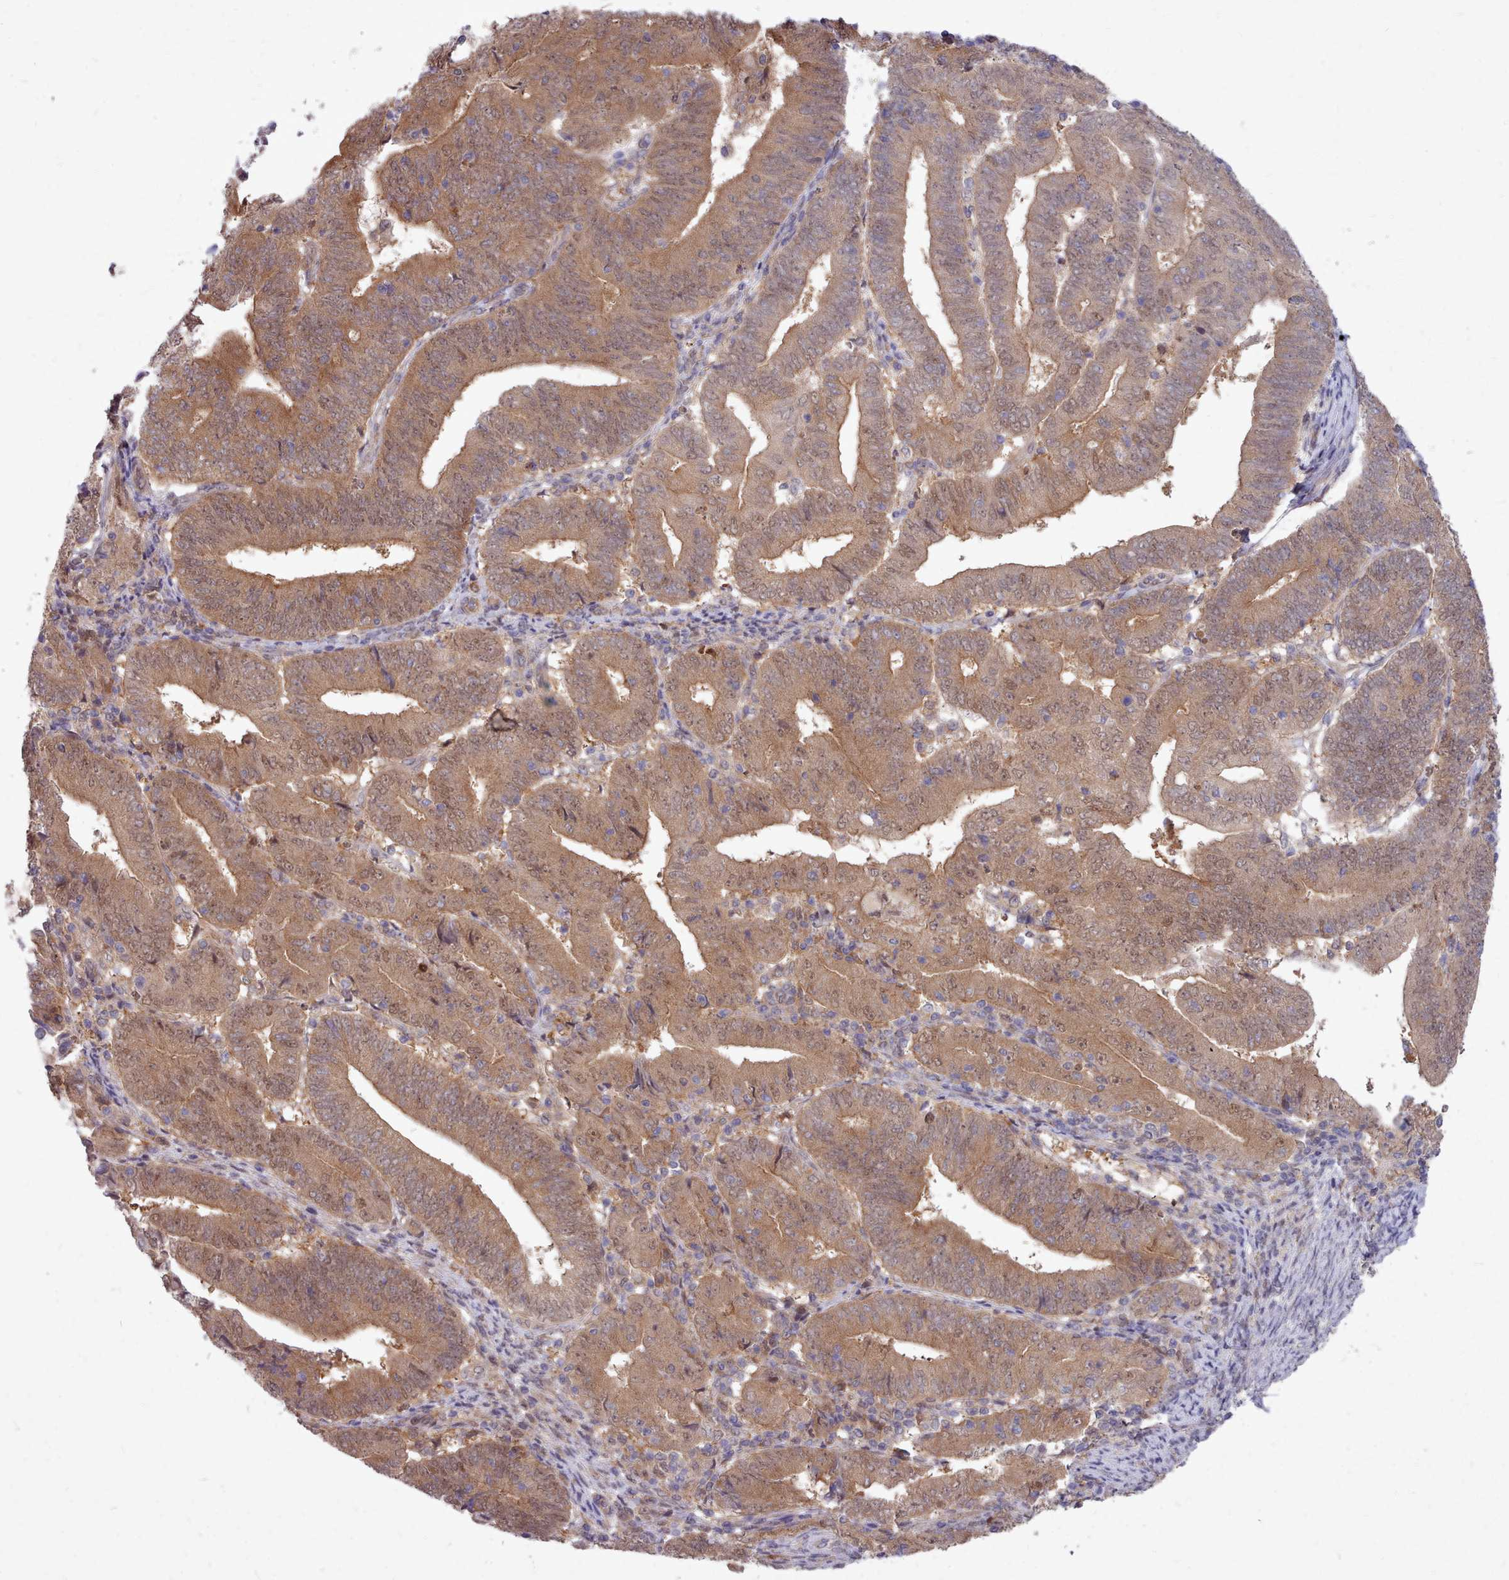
{"staining": {"intensity": "moderate", "quantity": ">75%", "location": "cytoplasmic/membranous,nuclear"}, "tissue": "endometrial cancer", "cell_type": "Tumor cells", "image_type": "cancer", "snomed": [{"axis": "morphology", "description": "Adenocarcinoma, NOS"}, {"axis": "topography", "description": "Endometrium"}], "caption": "A medium amount of moderate cytoplasmic/membranous and nuclear expression is seen in about >75% of tumor cells in endometrial cancer (adenocarcinoma) tissue. Immunohistochemistry stains the protein of interest in brown and the nuclei are stained blue.", "gene": "AHCY", "patient": {"sex": "female", "age": 70}}